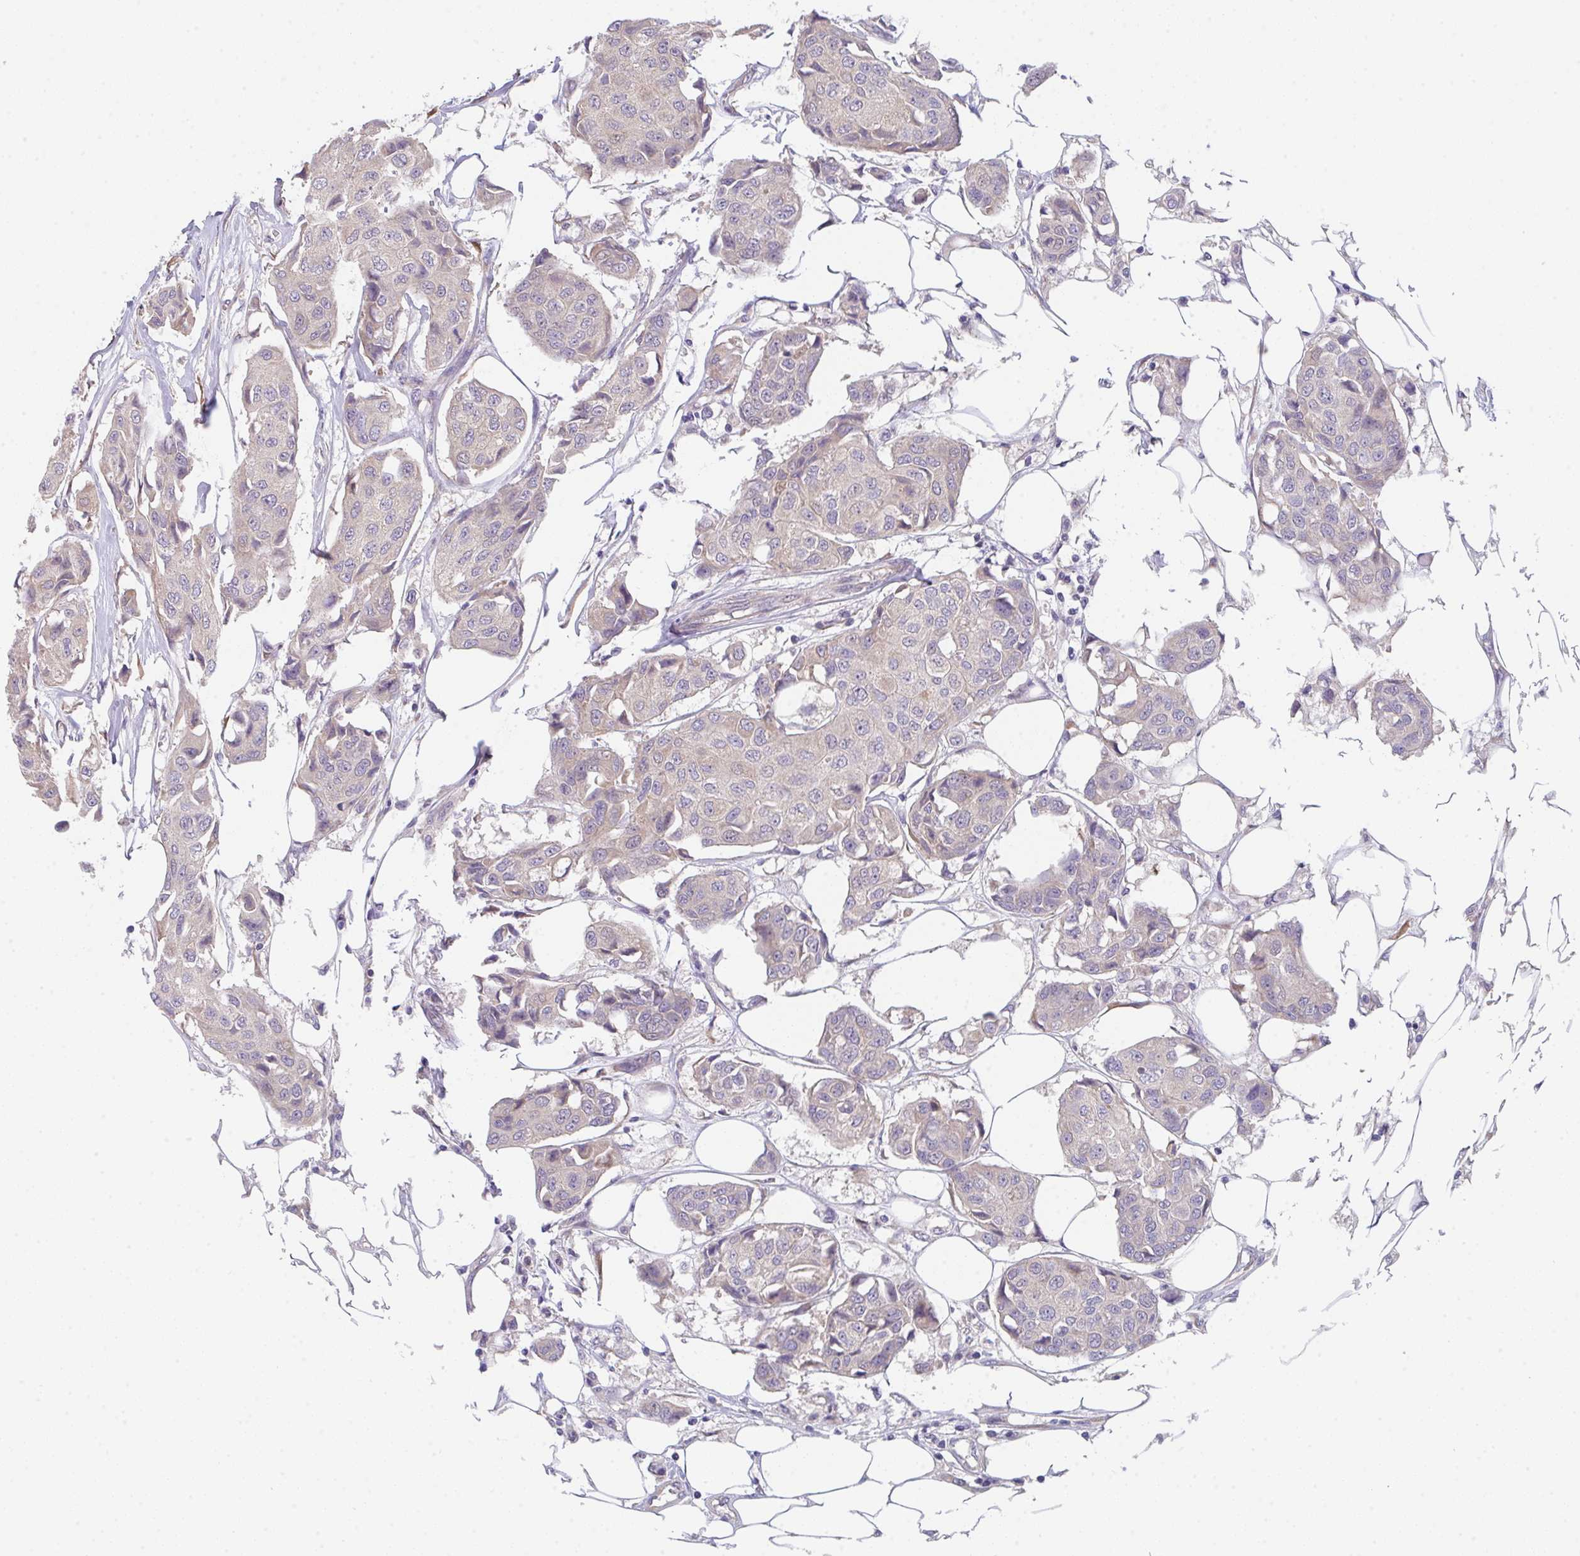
{"staining": {"intensity": "negative", "quantity": "none", "location": "none"}, "tissue": "breast cancer", "cell_type": "Tumor cells", "image_type": "cancer", "snomed": [{"axis": "morphology", "description": "Duct carcinoma"}, {"axis": "topography", "description": "Breast"}, {"axis": "topography", "description": "Lymph node"}], "caption": "Breast infiltrating ductal carcinoma stained for a protein using immunohistochemistry displays no positivity tumor cells.", "gene": "TSPAN31", "patient": {"sex": "female", "age": 80}}